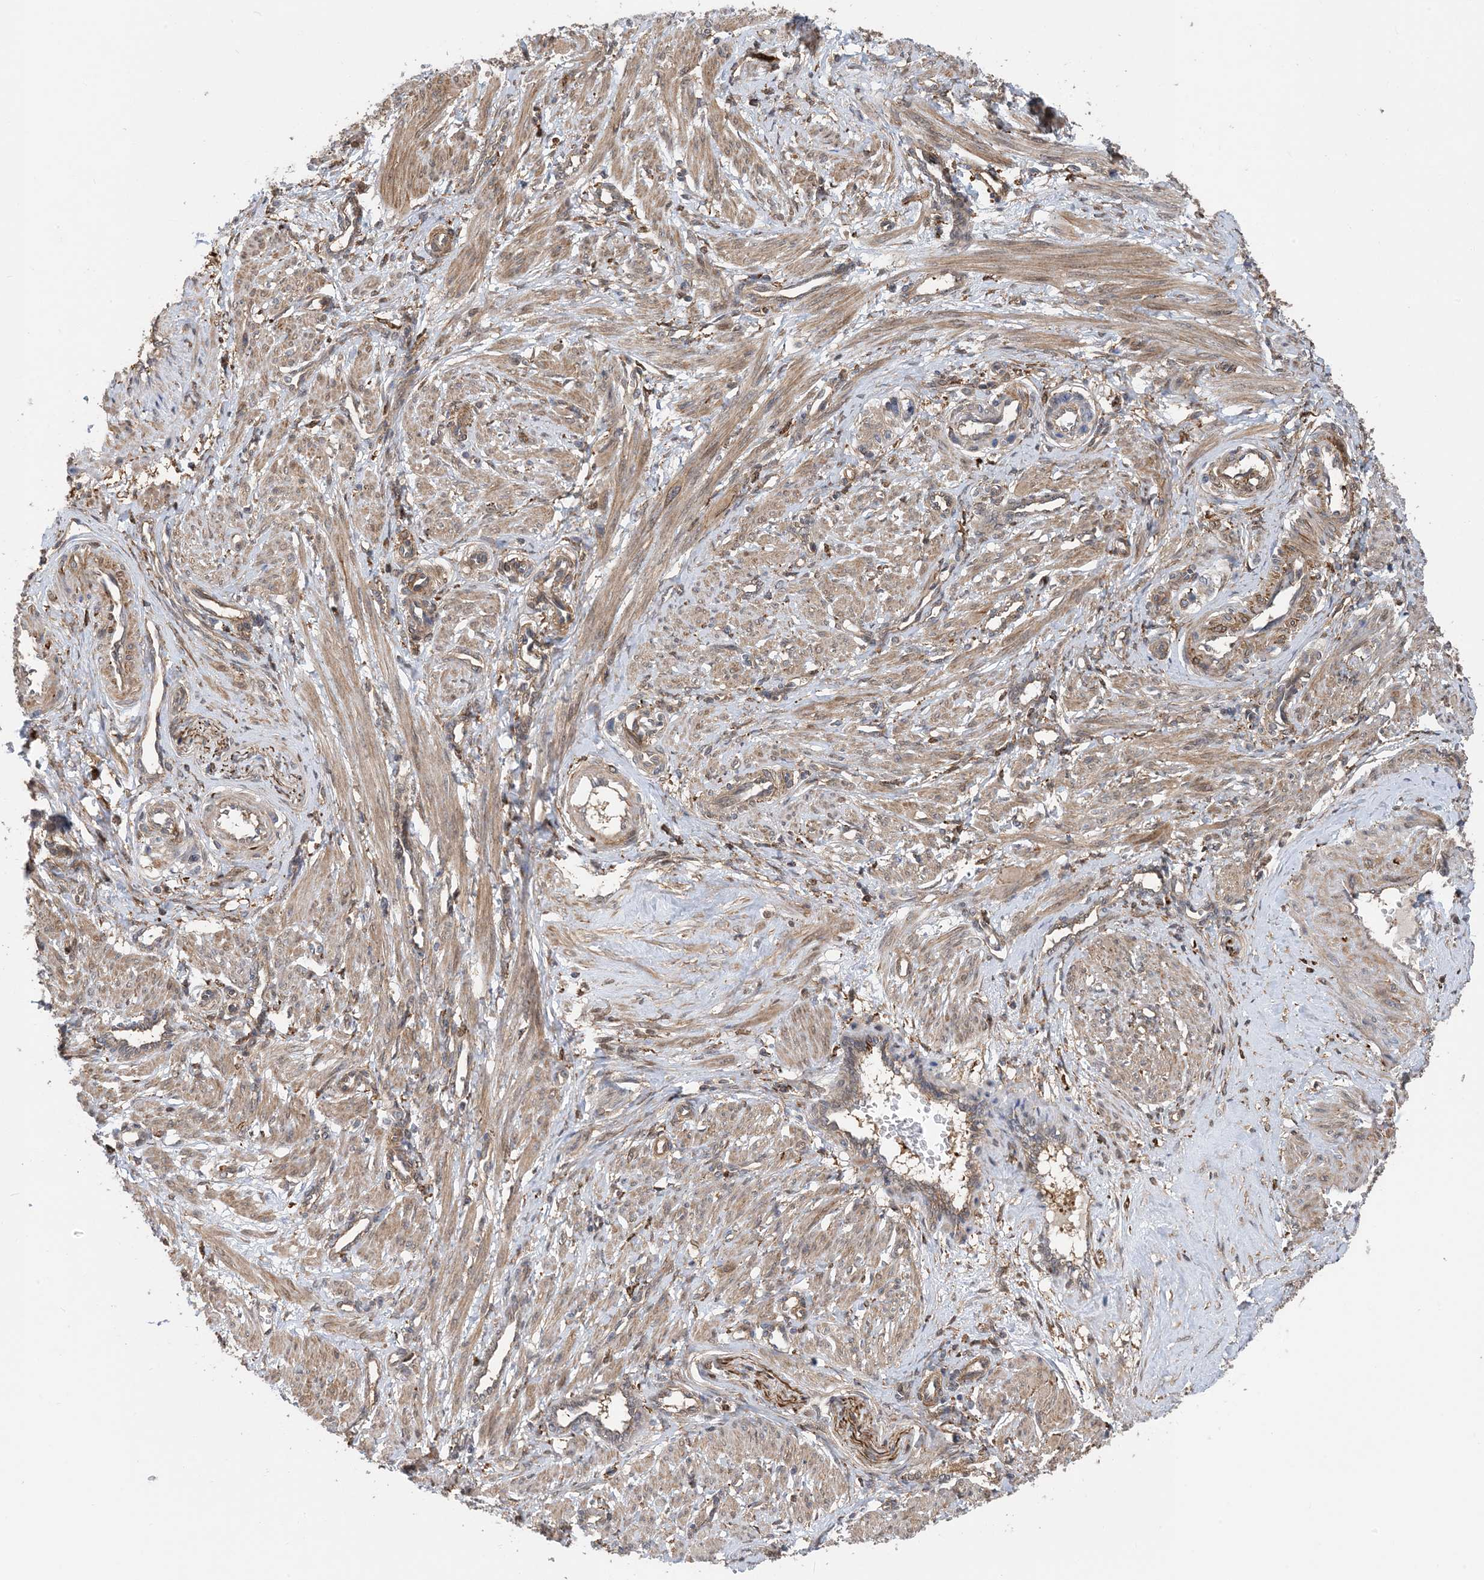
{"staining": {"intensity": "moderate", "quantity": ">75%", "location": "cytoplasmic/membranous"}, "tissue": "smooth muscle", "cell_type": "Smooth muscle cells", "image_type": "normal", "snomed": [{"axis": "morphology", "description": "Normal tissue, NOS"}, {"axis": "topography", "description": "Endometrium"}], "caption": "Immunohistochemistry staining of unremarkable smooth muscle, which demonstrates medium levels of moderate cytoplasmic/membranous staining in about >75% of smooth muscle cells indicating moderate cytoplasmic/membranous protein staining. The staining was performed using DAB (3,3'-diaminobenzidine) (brown) for protein detection and nuclei were counterstained in hematoxylin (blue).", "gene": "HS1BP3", "patient": {"sex": "female", "age": 33}}